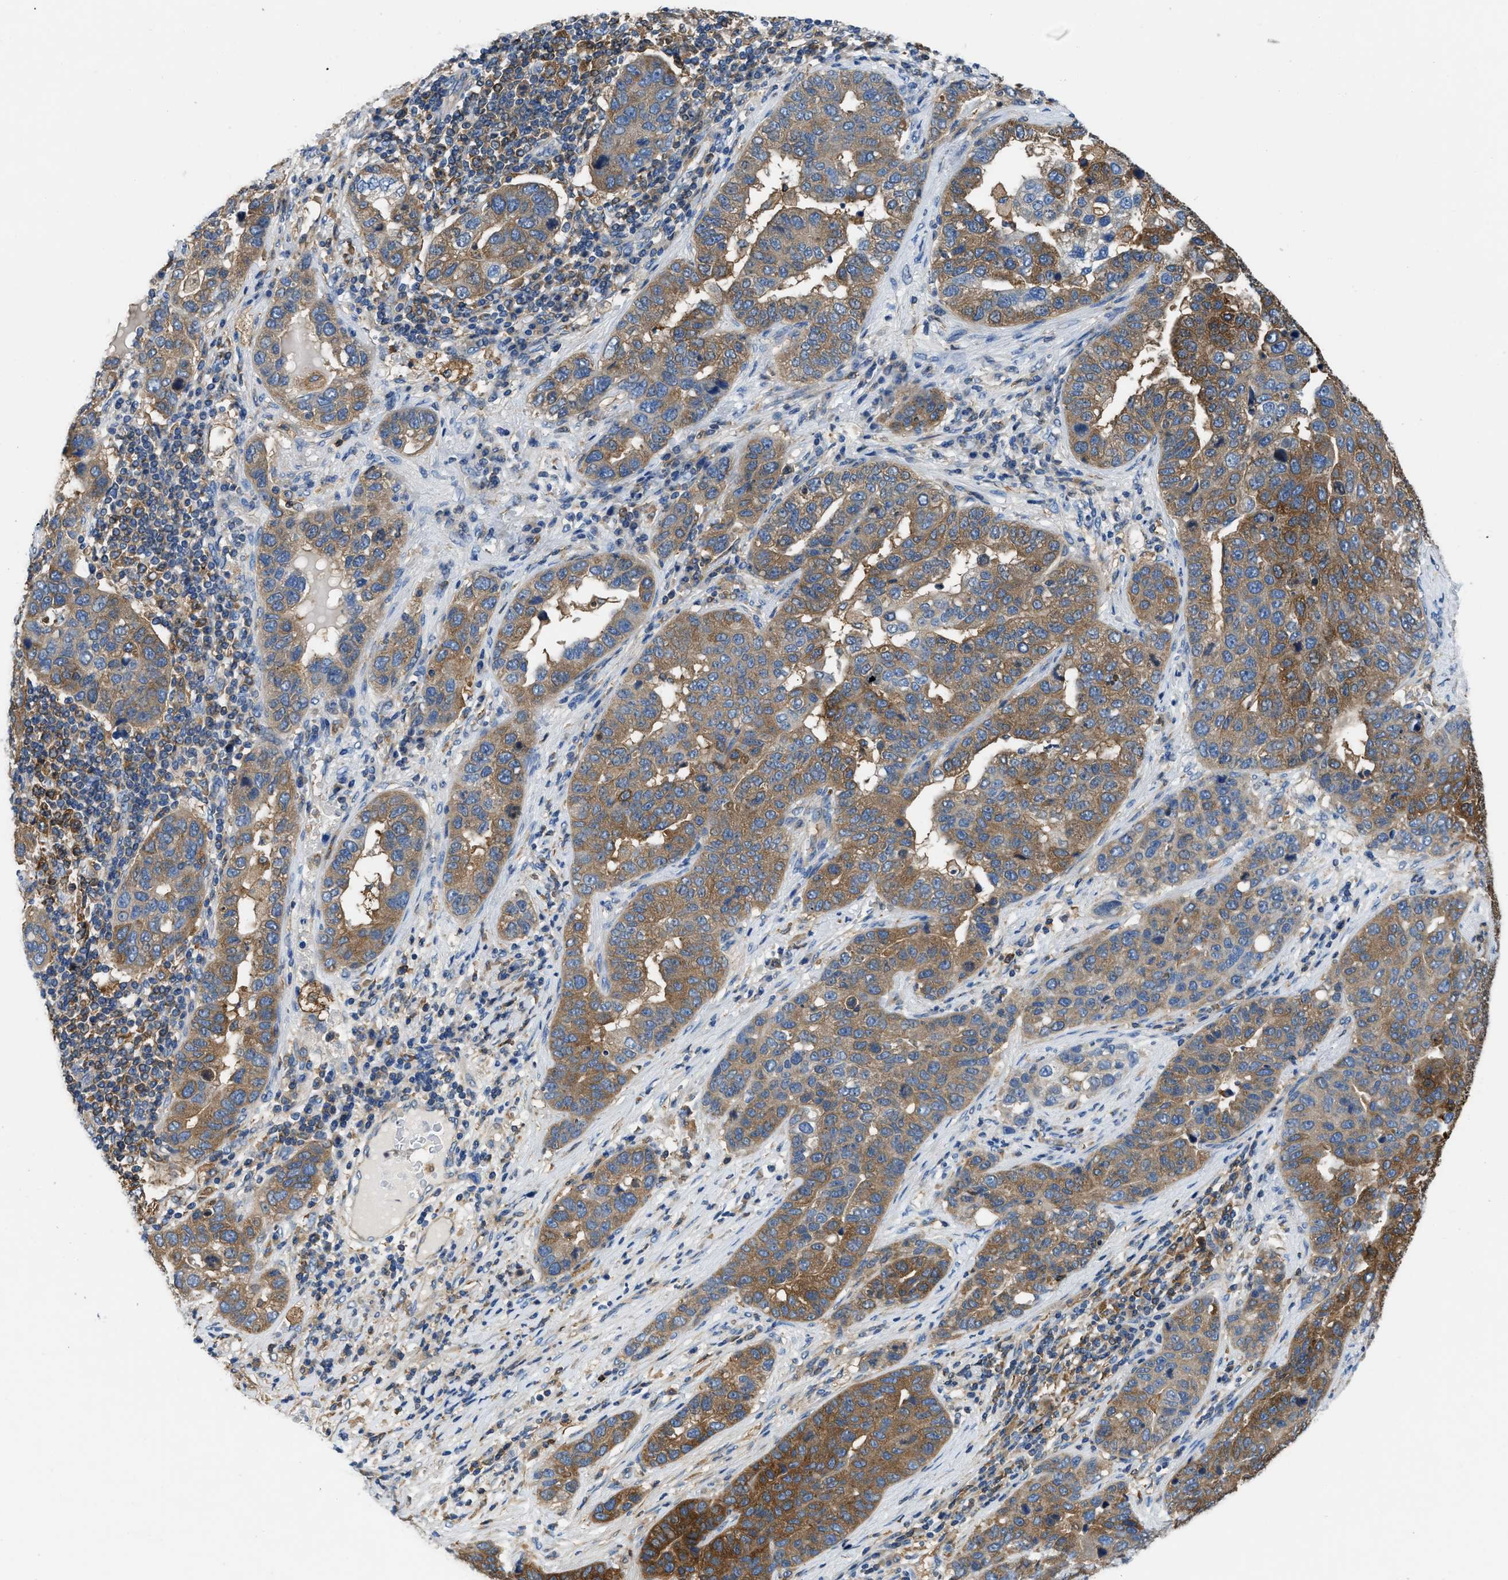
{"staining": {"intensity": "moderate", "quantity": "25%-75%", "location": "cytoplasmic/membranous"}, "tissue": "pancreatic cancer", "cell_type": "Tumor cells", "image_type": "cancer", "snomed": [{"axis": "morphology", "description": "Adenocarcinoma, NOS"}, {"axis": "topography", "description": "Pancreas"}], "caption": "Moderate cytoplasmic/membranous protein expression is appreciated in about 25%-75% of tumor cells in pancreatic cancer (adenocarcinoma).", "gene": "PKM", "patient": {"sex": "female", "age": 61}}